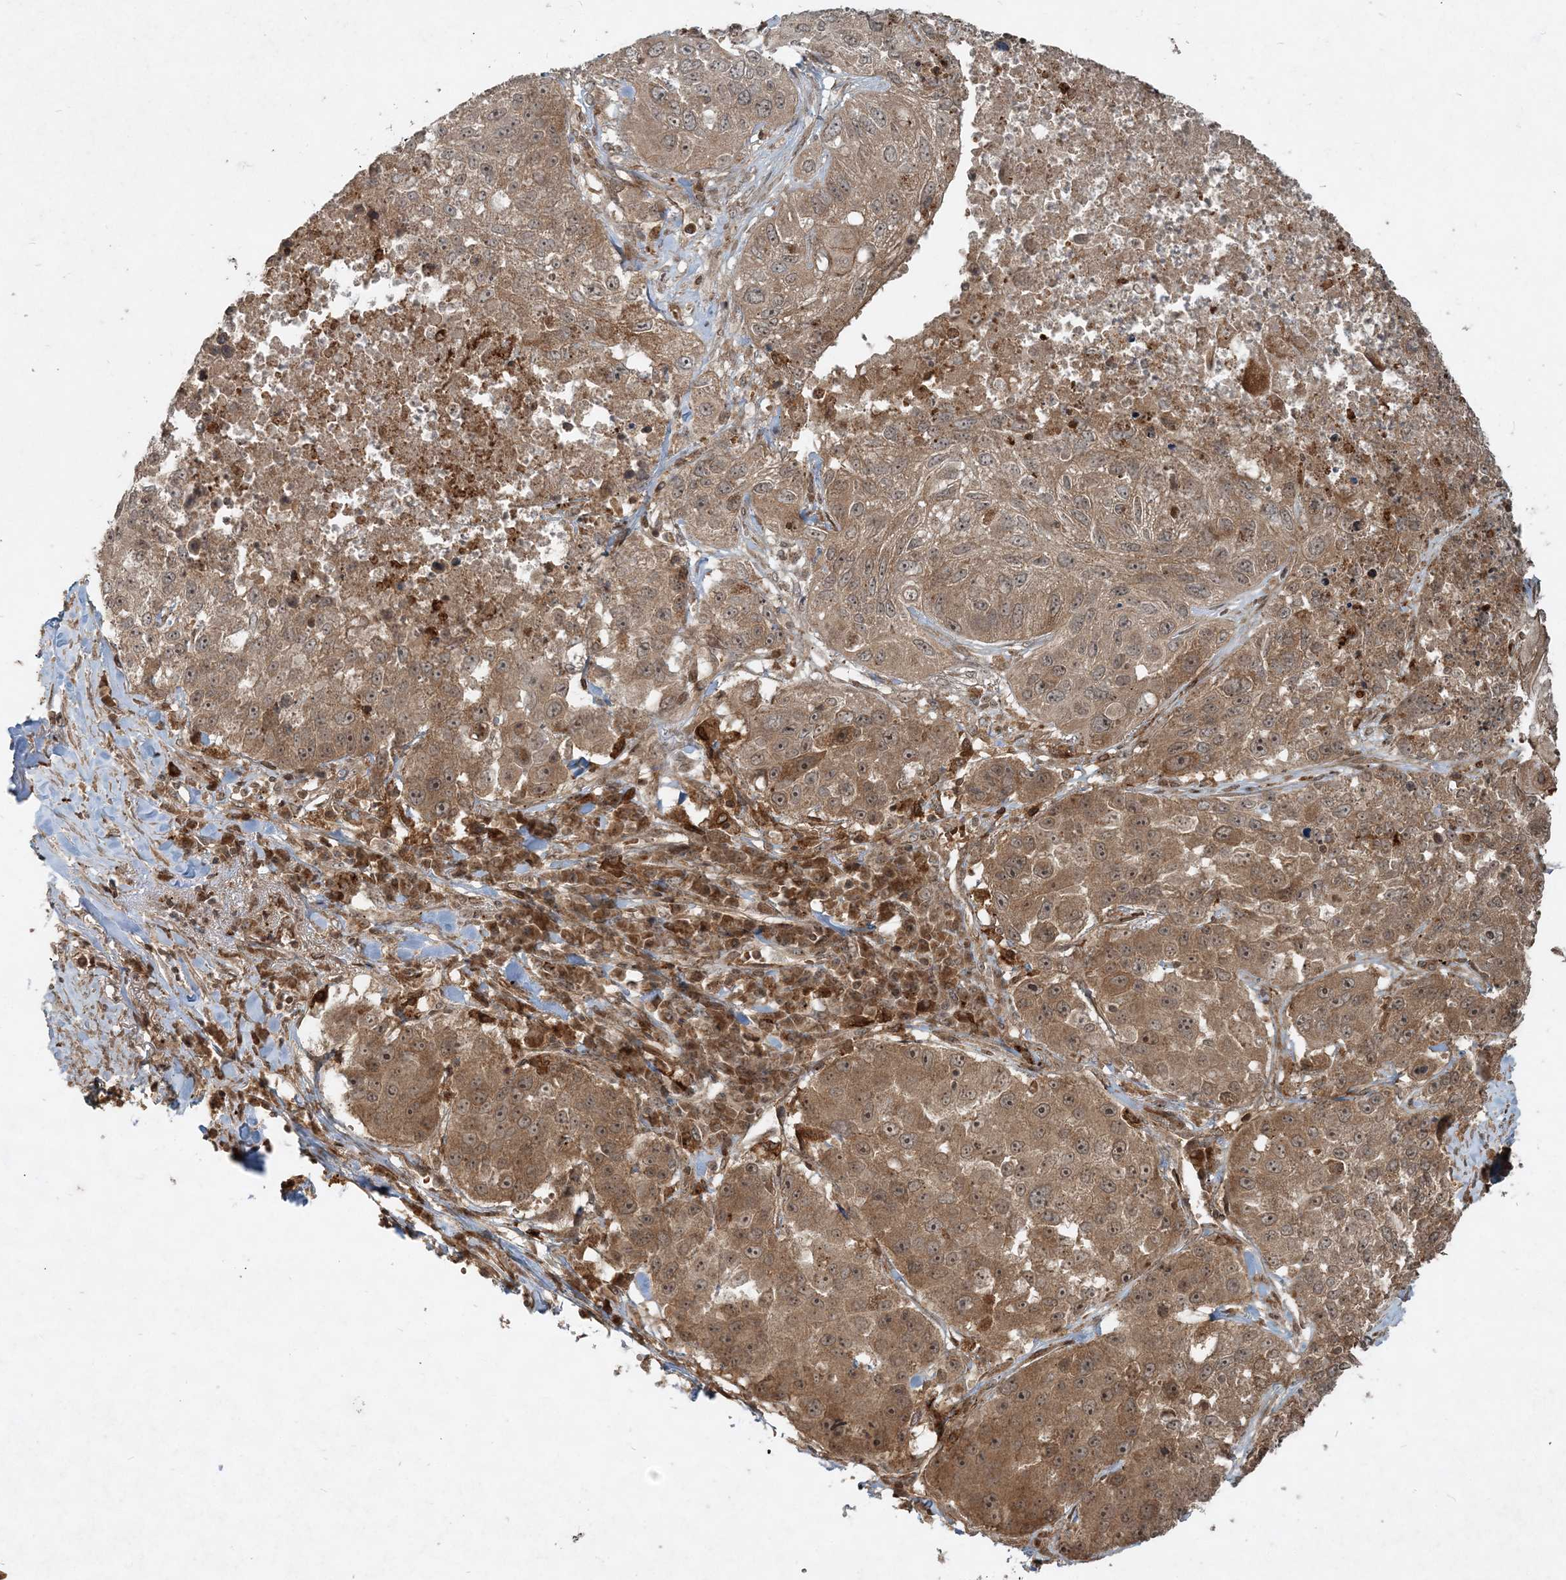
{"staining": {"intensity": "moderate", "quantity": ">75%", "location": "cytoplasmic/membranous"}, "tissue": "lung cancer", "cell_type": "Tumor cells", "image_type": "cancer", "snomed": [{"axis": "morphology", "description": "Squamous cell carcinoma, NOS"}, {"axis": "topography", "description": "Lung"}], "caption": "Protein expression analysis of squamous cell carcinoma (lung) shows moderate cytoplasmic/membranous positivity in about >75% of tumor cells. (Brightfield microscopy of DAB IHC at high magnification).", "gene": "NARS1", "patient": {"sex": "male", "age": 61}}